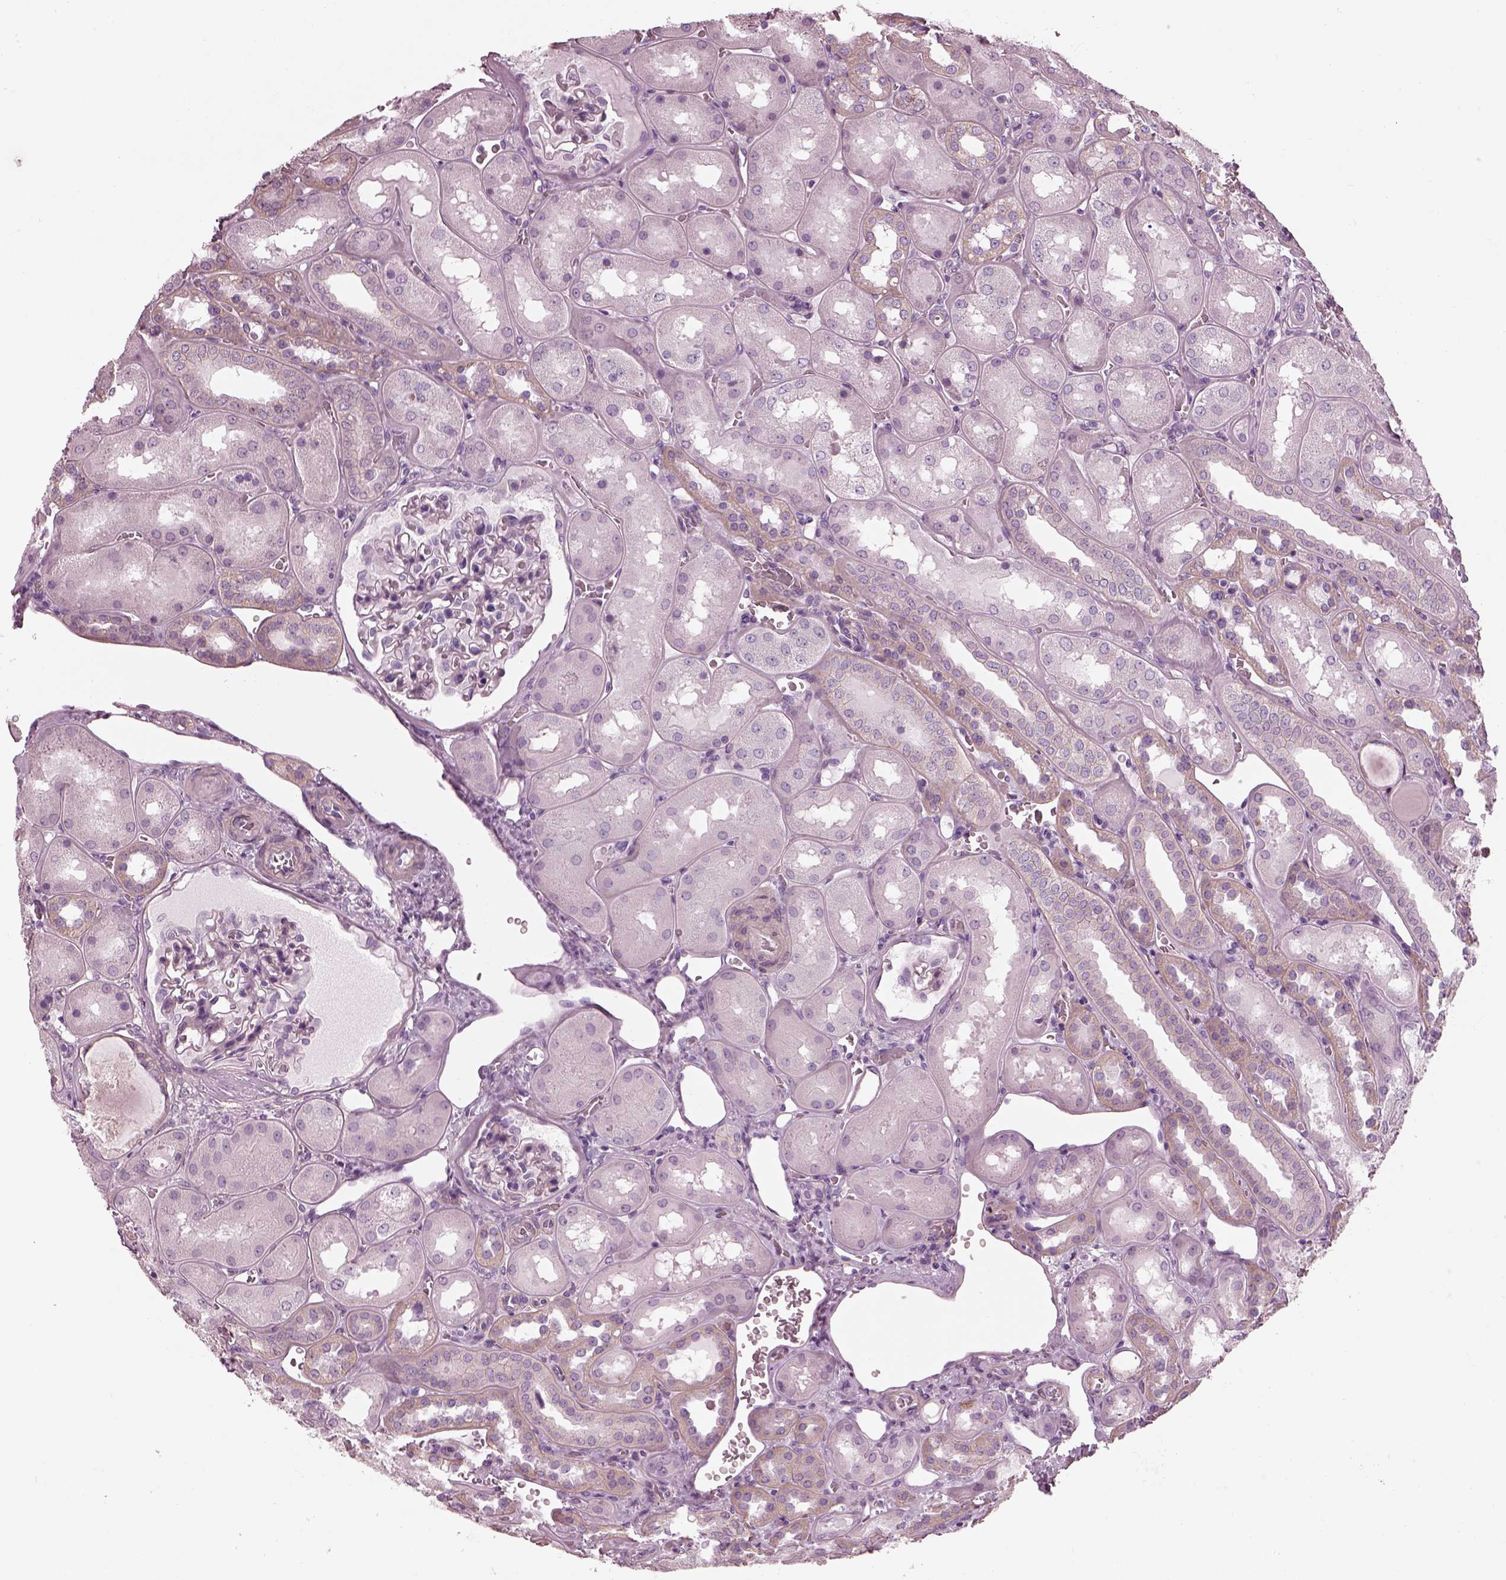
{"staining": {"intensity": "negative", "quantity": "none", "location": "none"}, "tissue": "kidney", "cell_type": "Cells in glomeruli", "image_type": "normal", "snomed": [{"axis": "morphology", "description": "Normal tissue, NOS"}, {"axis": "topography", "description": "Kidney"}], "caption": "Human kidney stained for a protein using immunohistochemistry shows no staining in cells in glomeruli.", "gene": "BFSP1", "patient": {"sex": "male", "age": 73}}